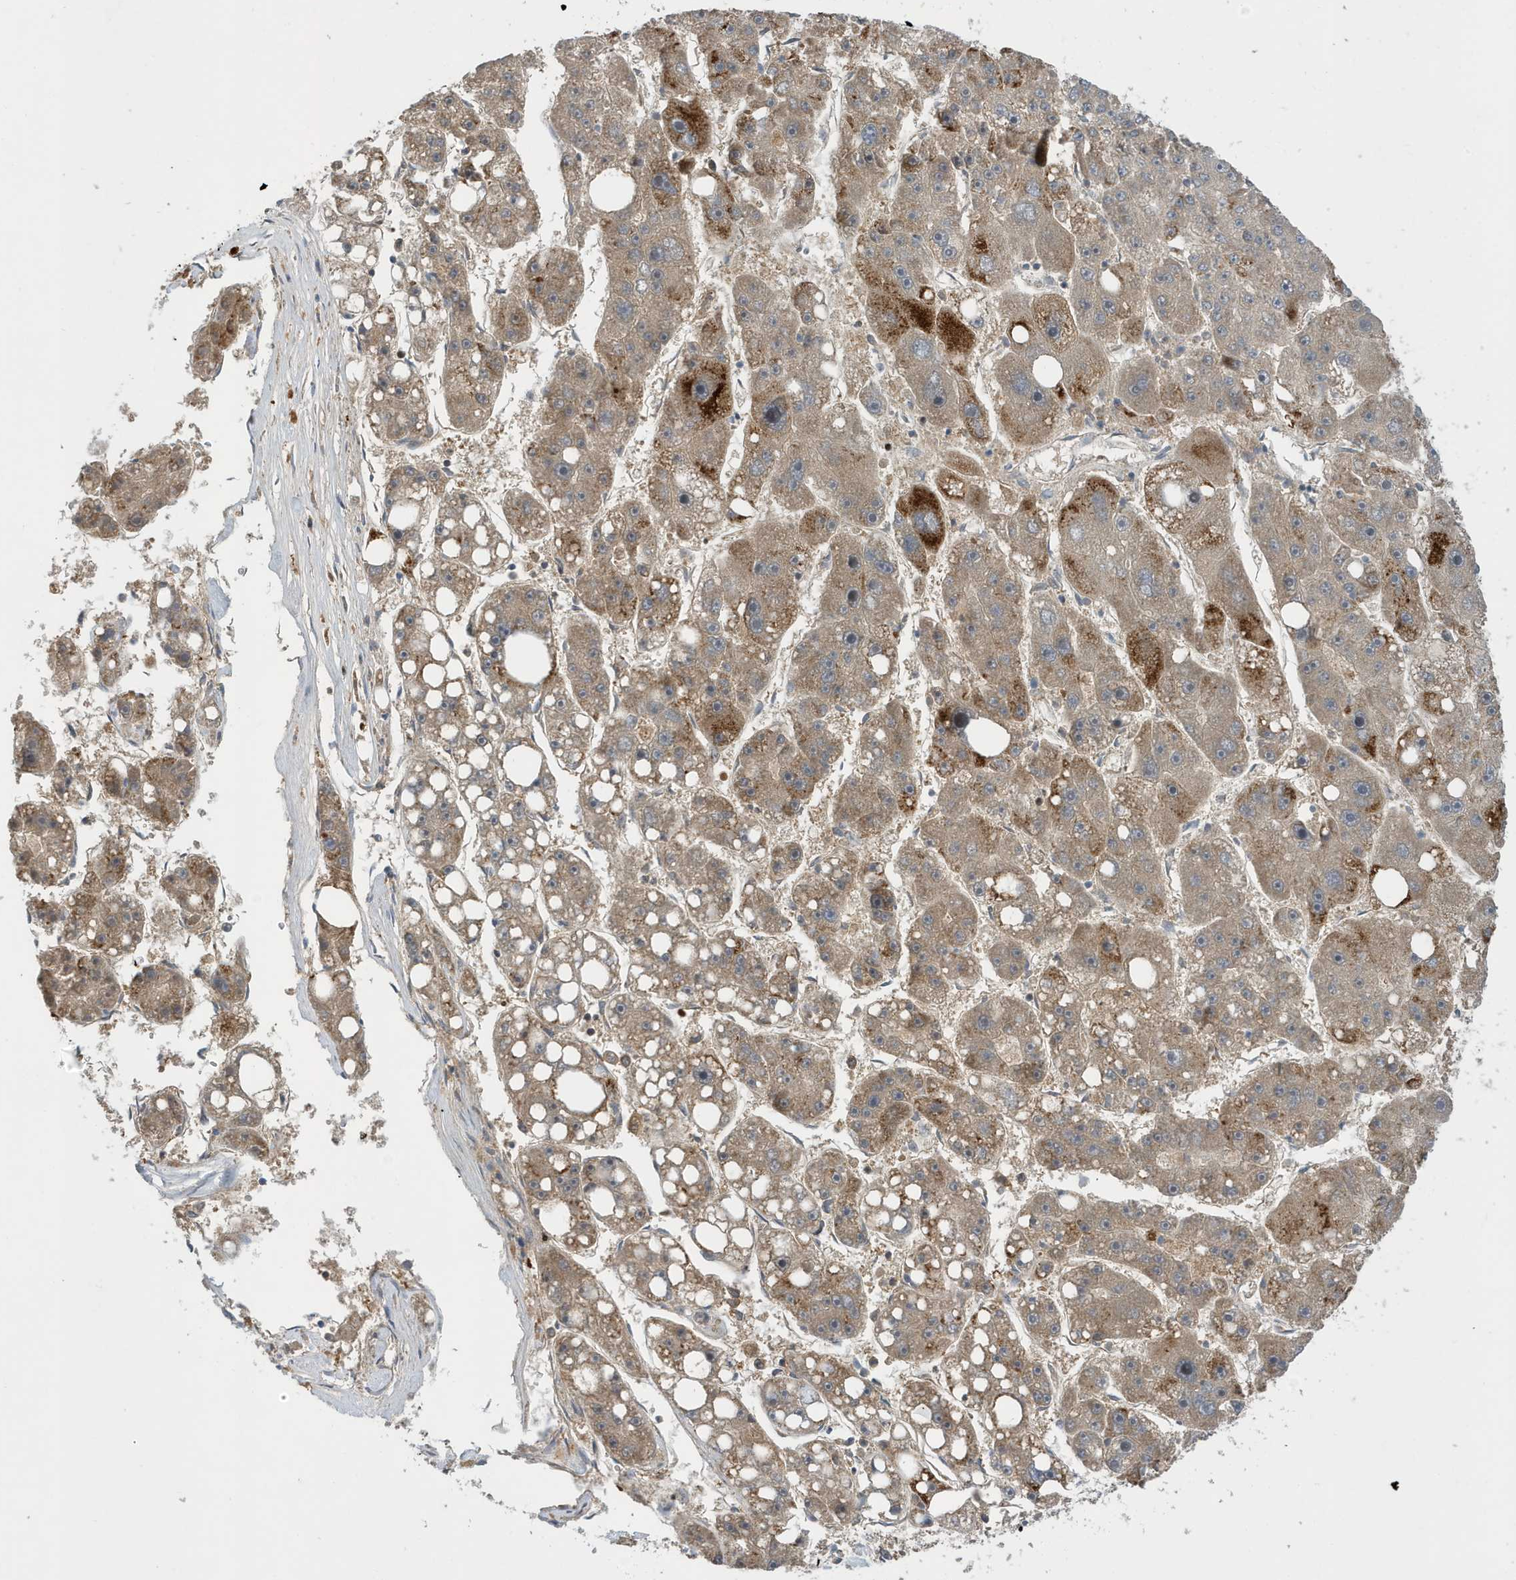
{"staining": {"intensity": "strong", "quantity": "<25%", "location": "cytoplasmic/membranous"}, "tissue": "liver cancer", "cell_type": "Tumor cells", "image_type": "cancer", "snomed": [{"axis": "morphology", "description": "Carcinoma, Hepatocellular, NOS"}, {"axis": "topography", "description": "Liver"}], "caption": "Tumor cells demonstrate strong cytoplasmic/membranous staining in about <25% of cells in hepatocellular carcinoma (liver).", "gene": "NSUN3", "patient": {"sex": "female", "age": 61}}